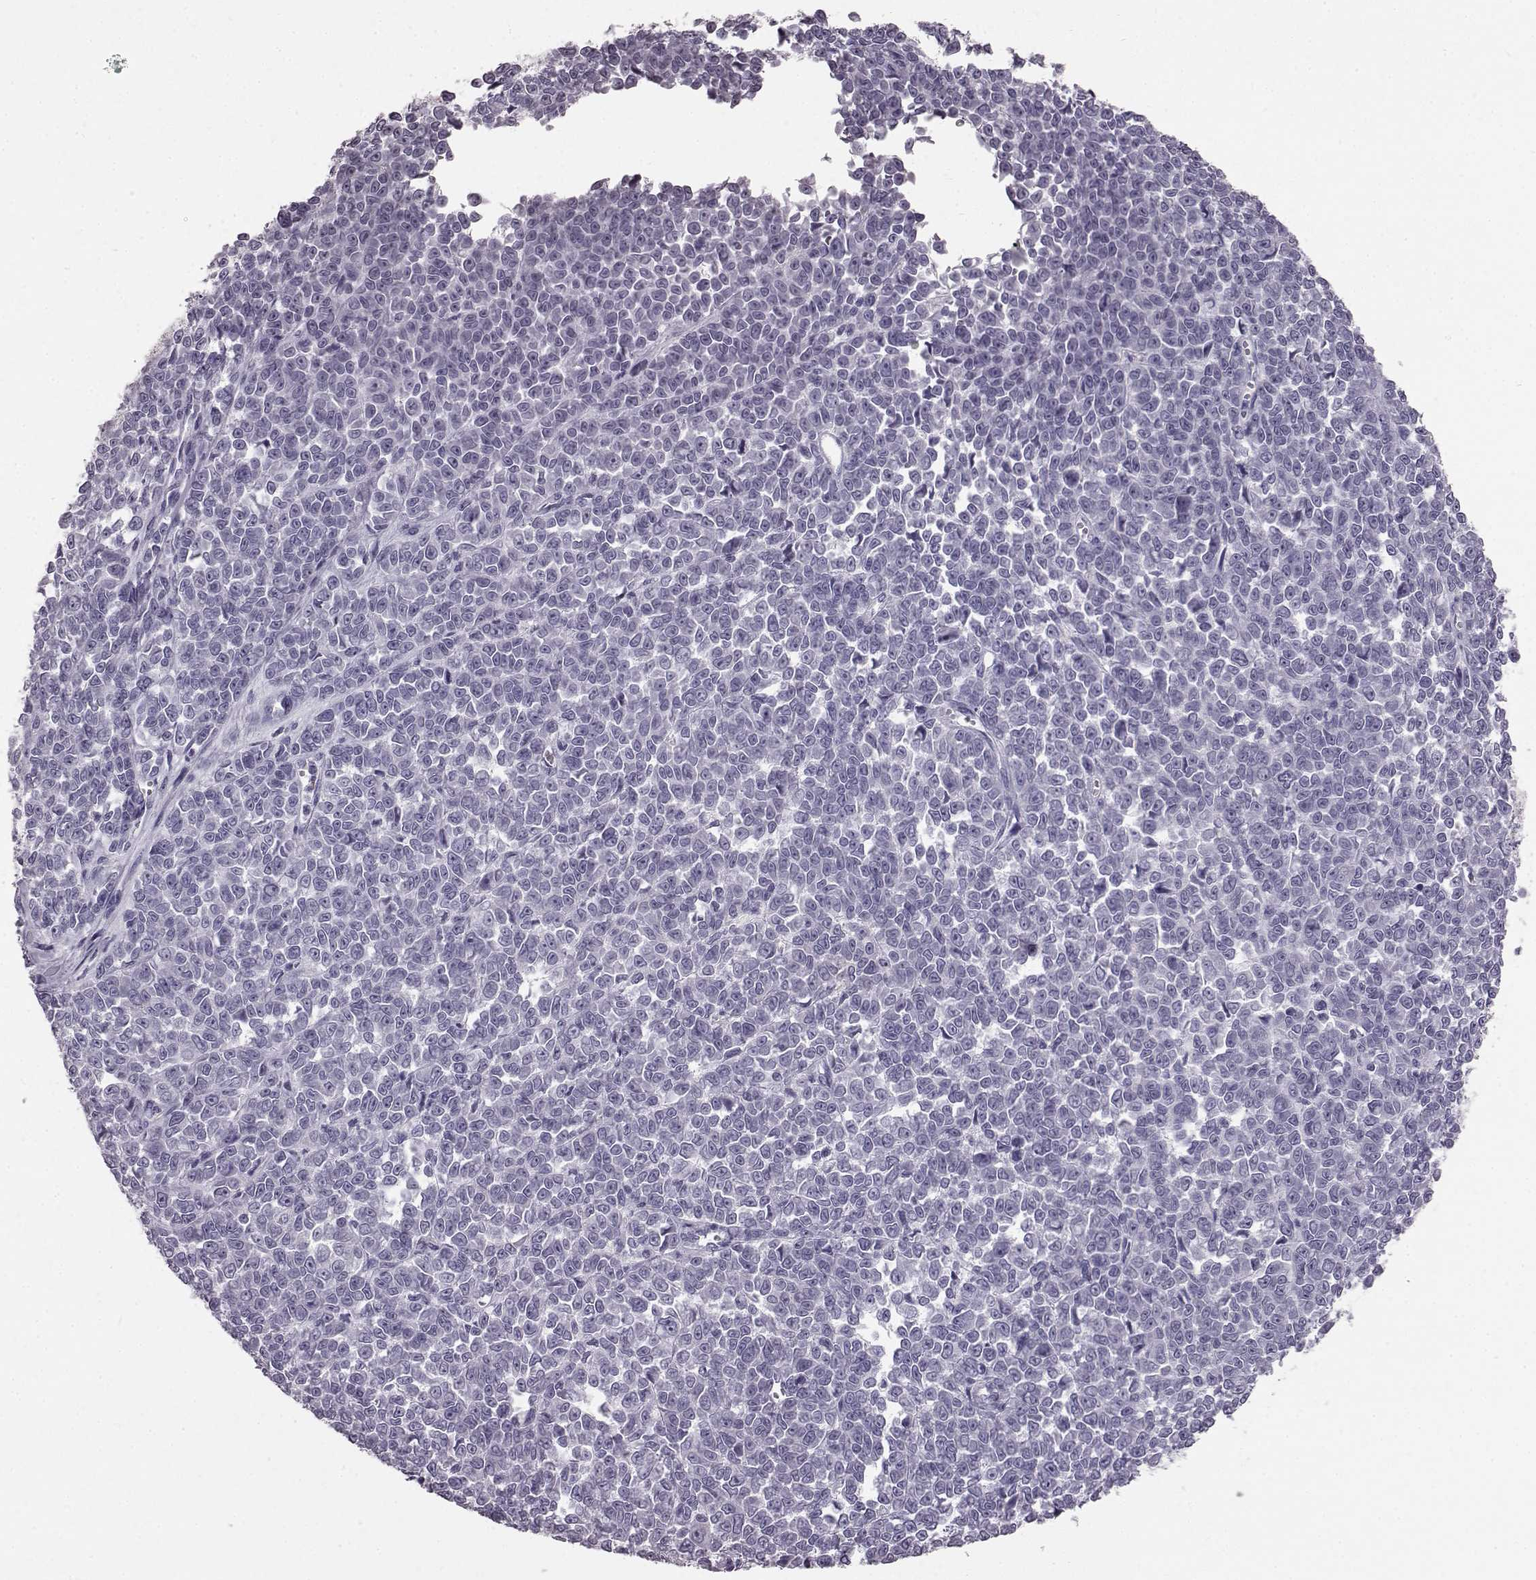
{"staining": {"intensity": "negative", "quantity": "none", "location": "none"}, "tissue": "melanoma", "cell_type": "Tumor cells", "image_type": "cancer", "snomed": [{"axis": "morphology", "description": "Malignant melanoma, NOS"}, {"axis": "topography", "description": "Skin"}], "caption": "DAB immunohistochemical staining of malignant melanoma reveals no significant staining in tumor cells.", "gene": "TCHHL1", "patient": {"sex": "female", "age": 95}}